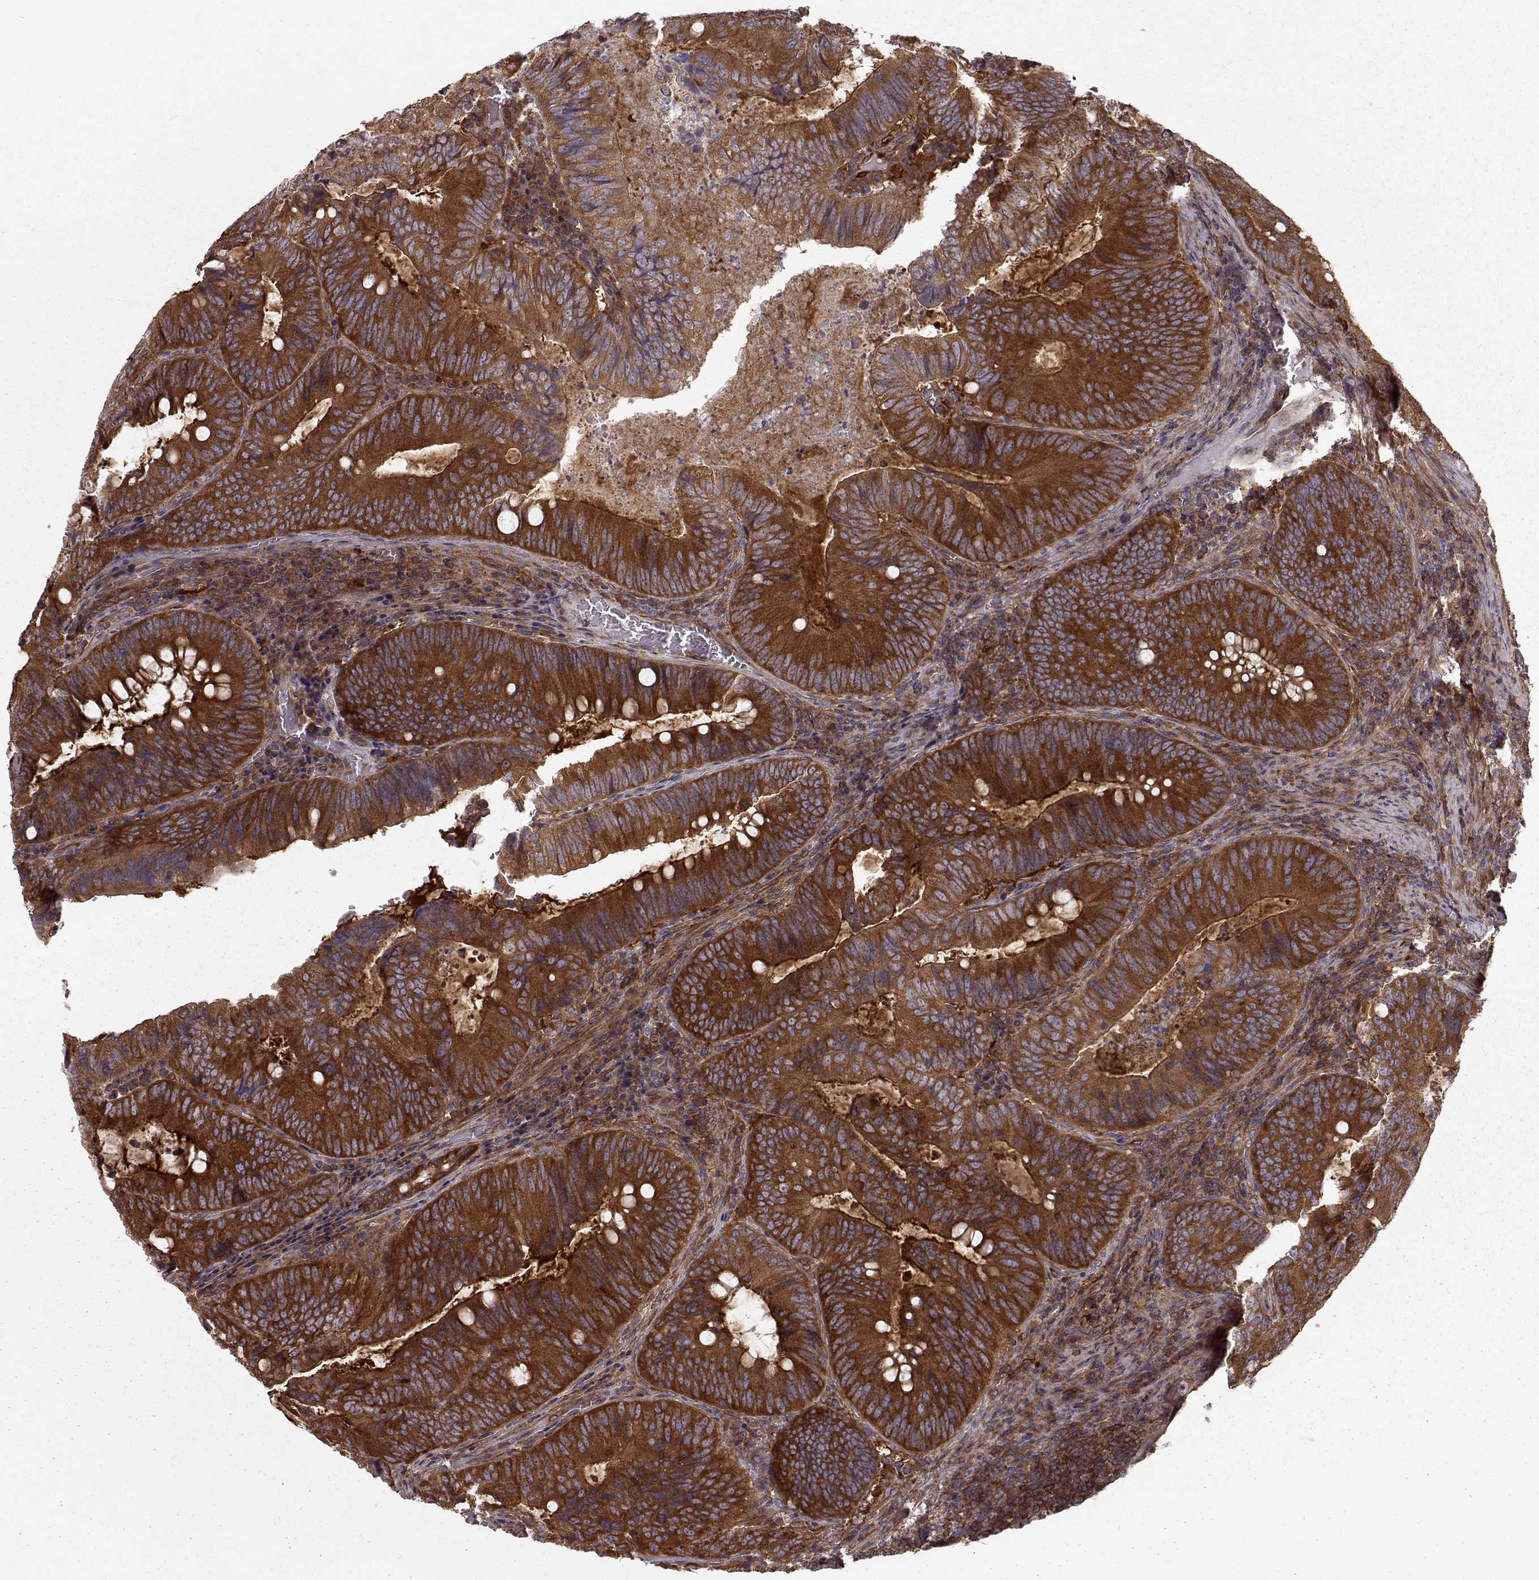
{"staining": {"intensity": "strong", "quantity": "25%-75%", "location": "cytoplasmic/membranous"}, "tissue": "colorectal cancer", "cell_type": "Tumor cells", "image_type": "cancer", "snomed": [{"axis": "morphology", "description": "Adenocarcinoma, NOS"}, {"axis": "topography", "description": "Colon"}], "caption": "DAB (3,3'-diaminobenzidine) immunohistochemical staining of human colorectal adenocarcinoma exhibits strong cytoplasmic/membranous protein staining in approximately 25%-75% of tumor cells.", "gene": "RABGAP1", "patient": {"sex": "male", "age": 67}}